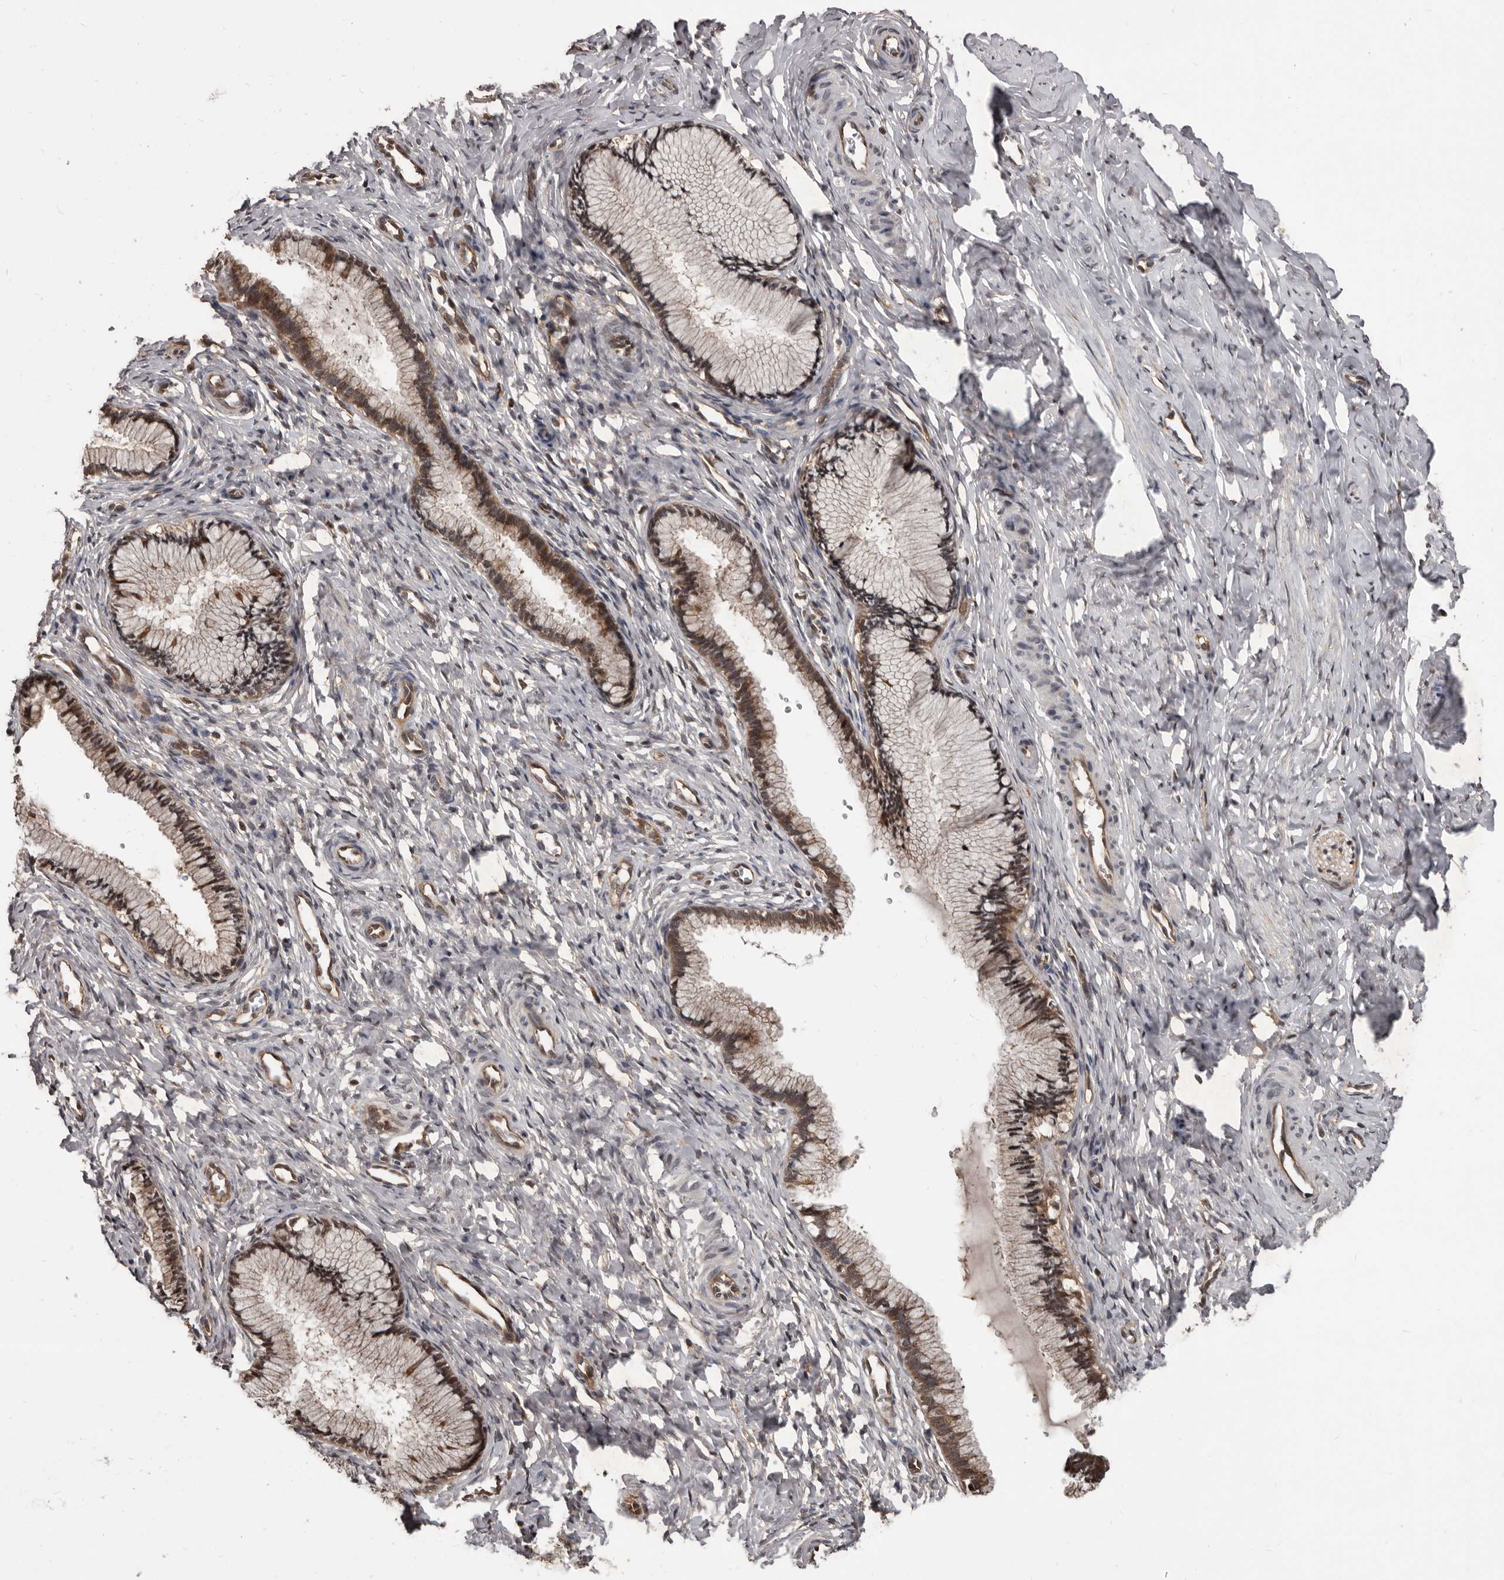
{"staining": {"intensity": "moderate", "quantity": "25%-75%", "location": "cytoplasmic/membranous"}, "tissue": "cervix", "cell_type": "Glandular cells", "image_type": "normal", "snomed": [{"axis": "morphology", "description": "Normal tissue, NOS"}, {"axis": "topography", "description": "Cervix"}], "caption": "The image shows staining of unremarkable cervix, revealing moderate cytoplasmic/membranous protein expression (brown color) within glandular cells.", "gene": "AHR", "patient": {"sex": "female", "age": 27}}